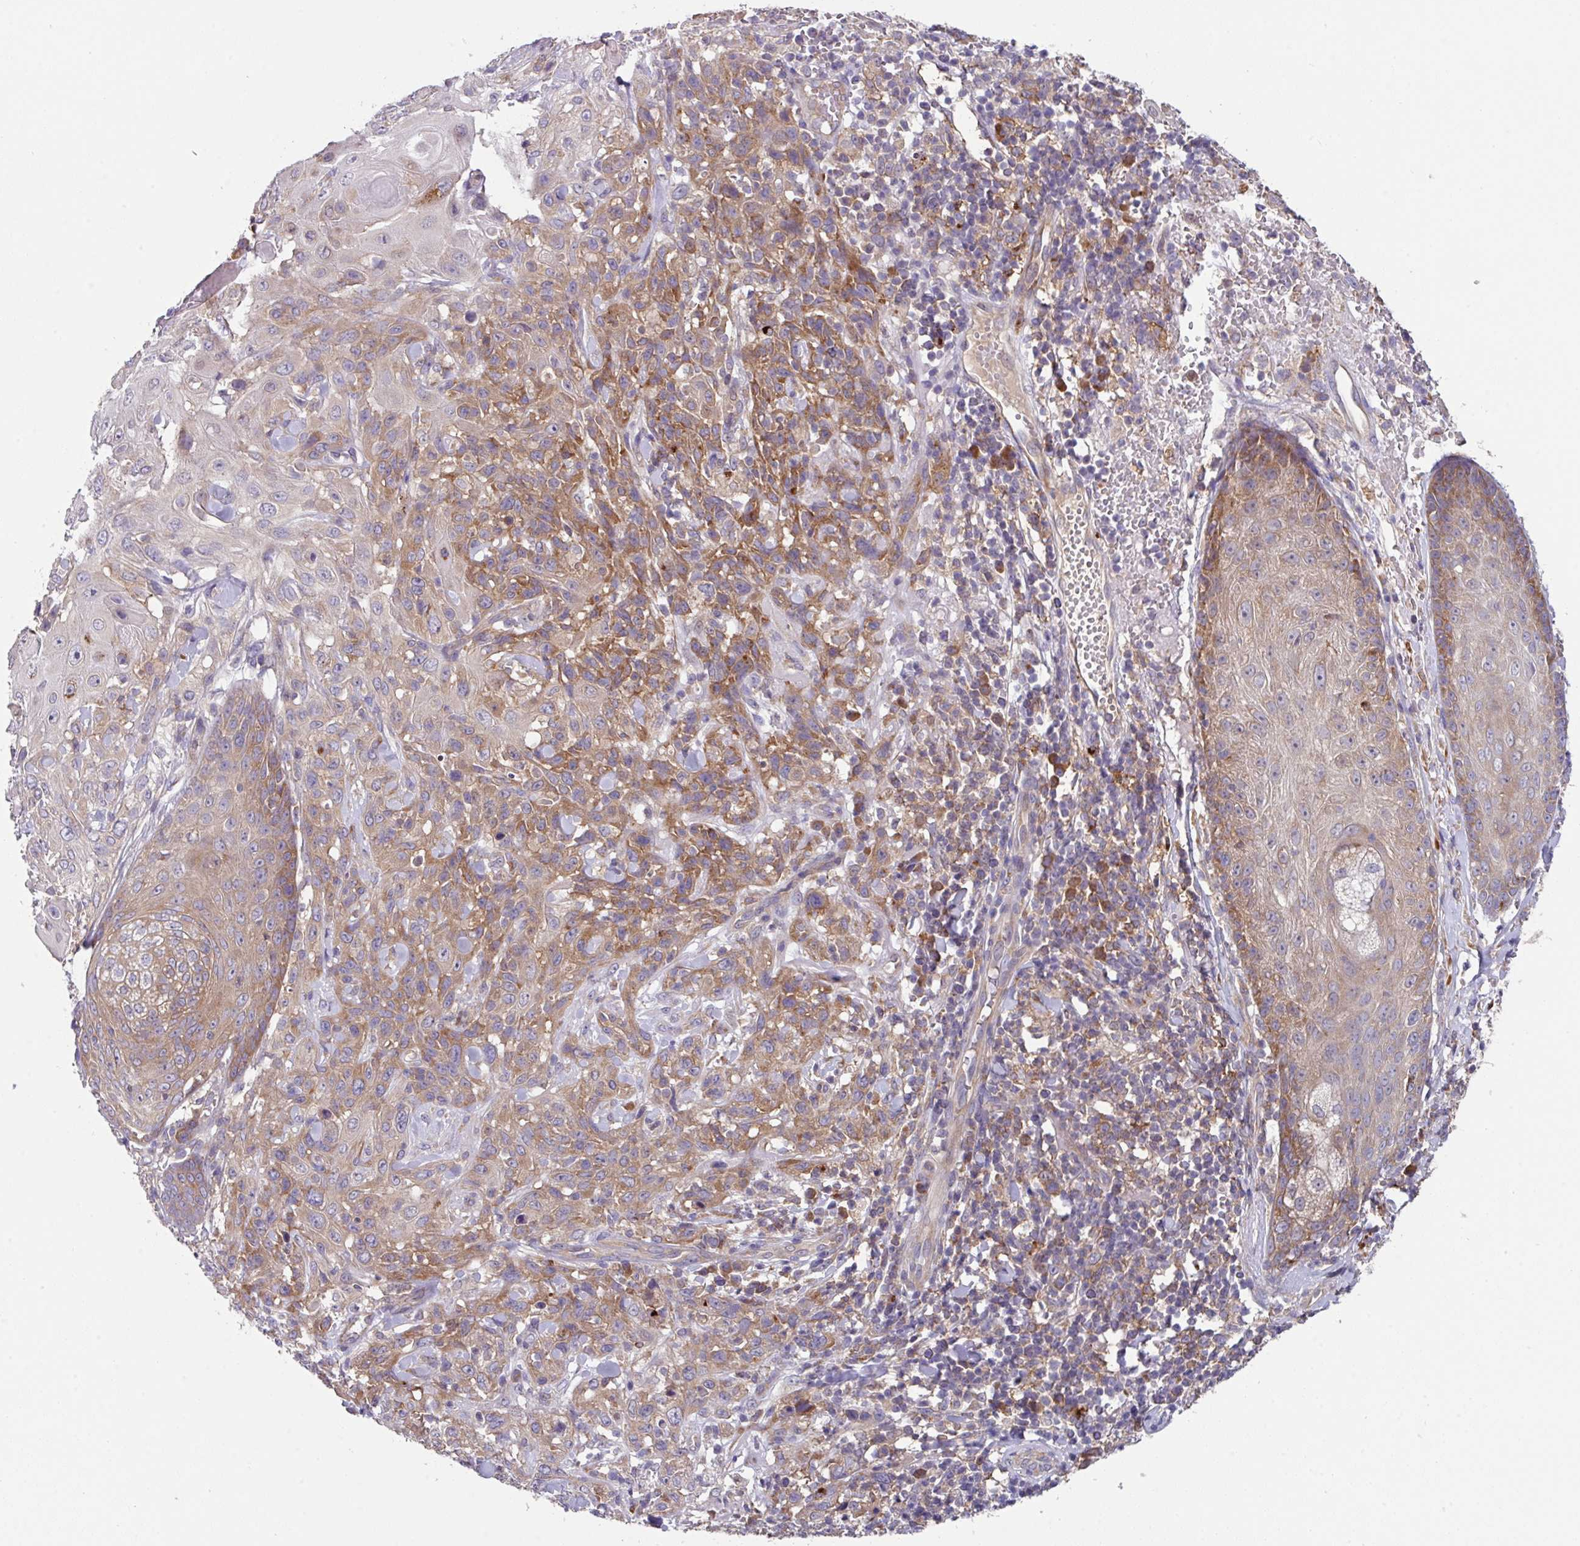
{"staining": {"intensity": "moderate", "quantity": "25%-75%", "location": "cytoplasmic/membranous"}, "tissue": "skin cancer", "cell_type": "Tumor cells", "image_type": "cancer", "snomed": [{"axis": "morphology", "description": "Normal tissue, NOS"}, {"axis": "morphology", "description": "Squamous cell carcinoma, NOS"}, {"axis": "topography", "description": "Skin"}, {"axis": "topography", "description": "Cartilage tissue"}], "caption": "IHC micrograph of human skin cancer stained for a protein (brown), which demonstrates medium levels of moderate cytoplasmic/membranous positivity in about 25%-75% of tumor cells.", "gene": "EIF4B", "patient": {"sex": "female", "age": 79}}